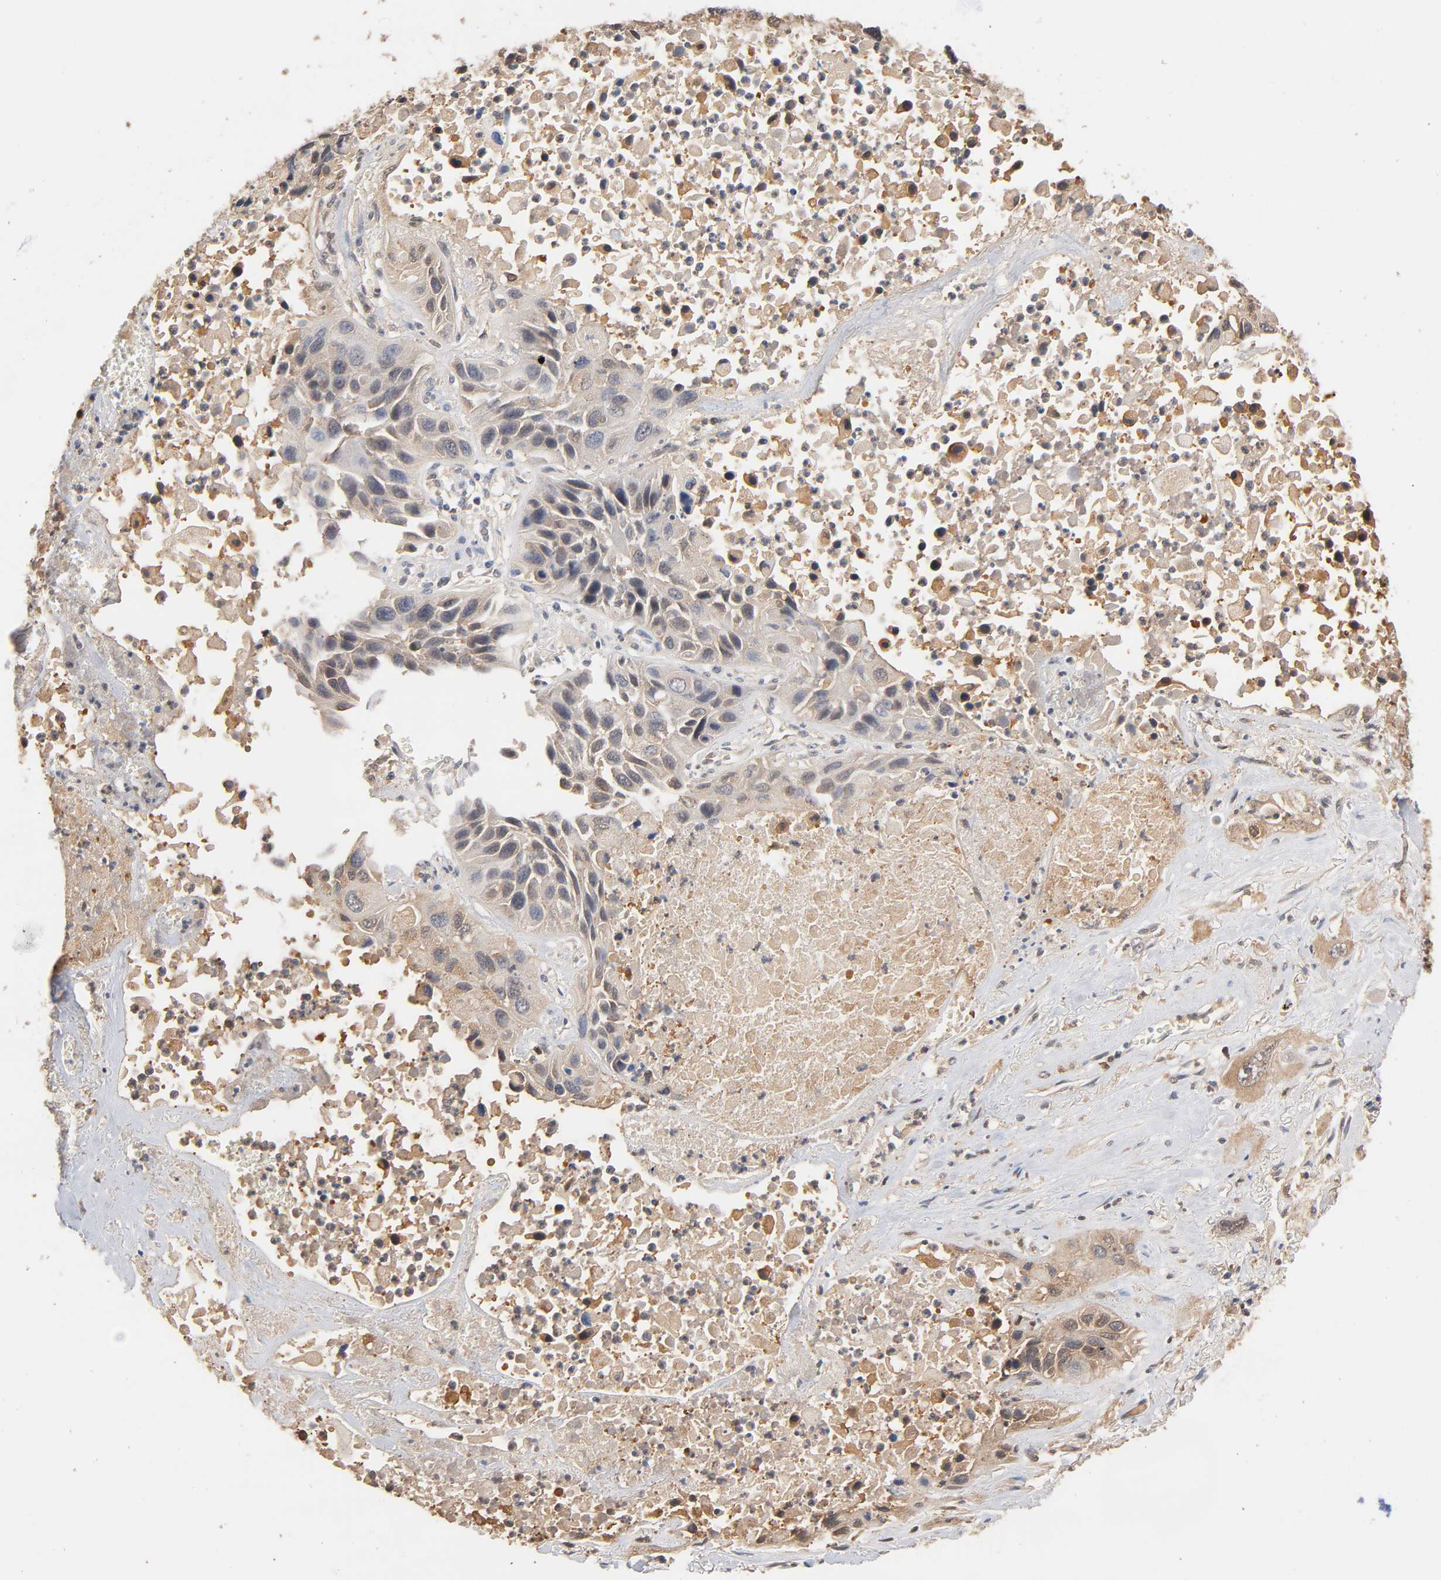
{"staining": {"intensity": "weak", "quantity": "25%-75%", "location": "cytoplasmic/membranous"}, "tissue": "lung cancer", "cell_type": "Tumor cells", "image_type": "cancer", "snomed": [{"axis": "morphology", "description": "Squamous cell carcinoma, NOS"}, {"axis": "topography", "description": "Lung"}], "caption": "IHC (DAB (3,3'-diaminobenzidine)) staining of lung cancer (squamous cell carcinoma) reveals weak cytoplasmic/membranous protein expression in about 25%-75% of tumor cells.", "gene": "ALDOA", "patient": {"sex": "female", "age": 76}}